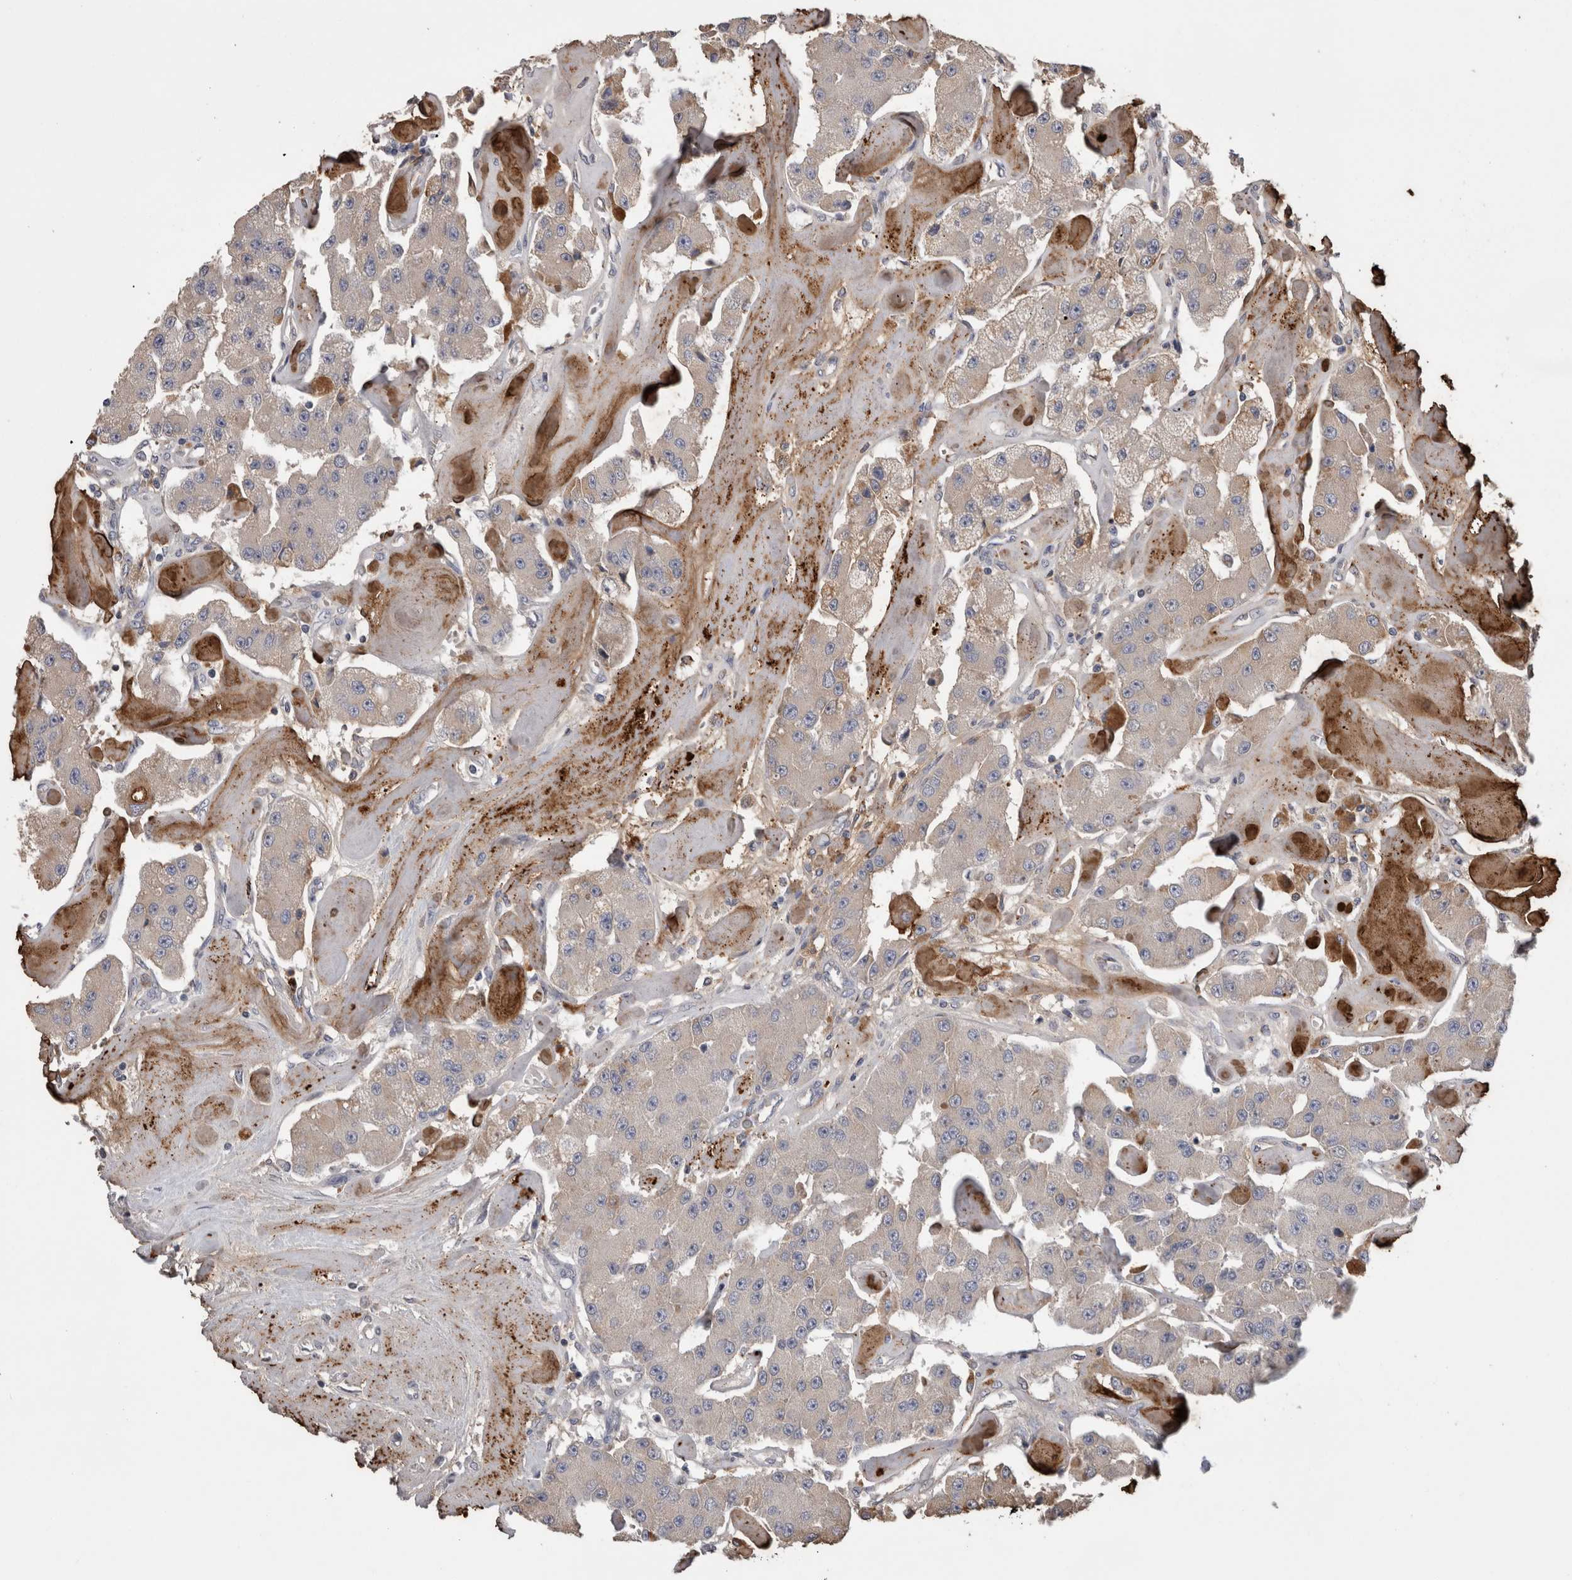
{"staining": {"intensity": "weak", "quantity": "<25%", "location": "cytoplasmic/membranous"}, "tissue": "carcinoid", "cell_type": "Tumor cells", "image_type": "cancer", "snomed": [{"axis": "morphology", "description": "Carcinoid, malignant, NOS"}, {"axis": "topography", "description": "Pancreas"}], "caption": "An immunohistochemistry (IHC) image of malignant carcinoid is shown. There is no staining in tumor cells of malignant carcinoid.", "gene": "STC1", "patient": {"sex": "male", "age": 41}}